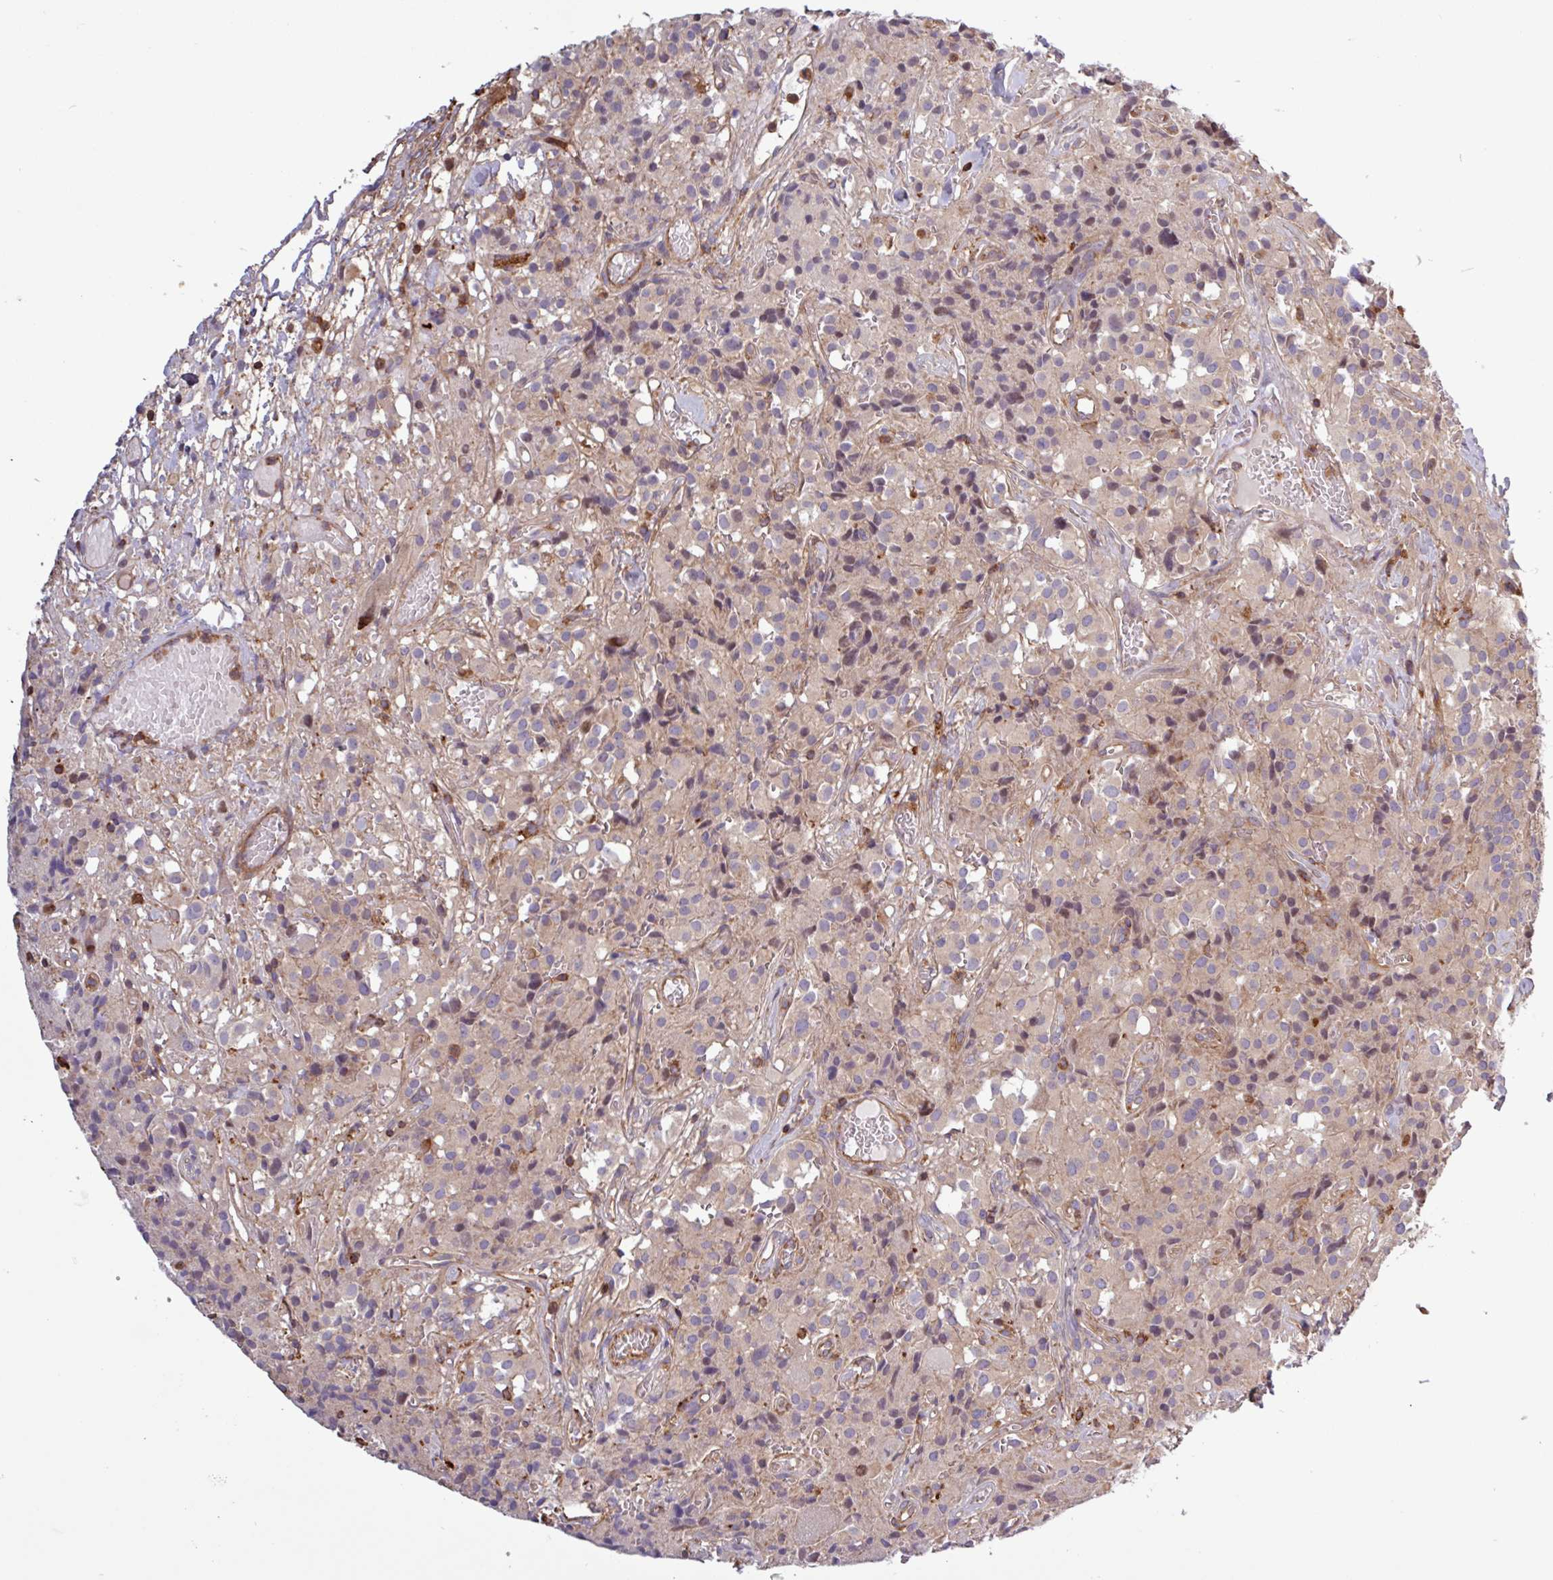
{"staining": {"intensity": "weak", "quantity": "<25%", "location": "cytoplasmic/membranous"}, "tissue": "glioma", "cell_type": "Tumor cells", "image_type": "cancer", "snomed": [{"axis": "morphology", "description": "Glioma, malignant, Low grade"}, {"axis": "topography", "description": "Brain"}], "caption": "Immunohistochemistry histopathology image of malignant low-grade glioma stained for a protein (brown), which shows no staining in tumor cells.", "gene": "ACTR3", "patient": {"sex": "male", "age": 42}}